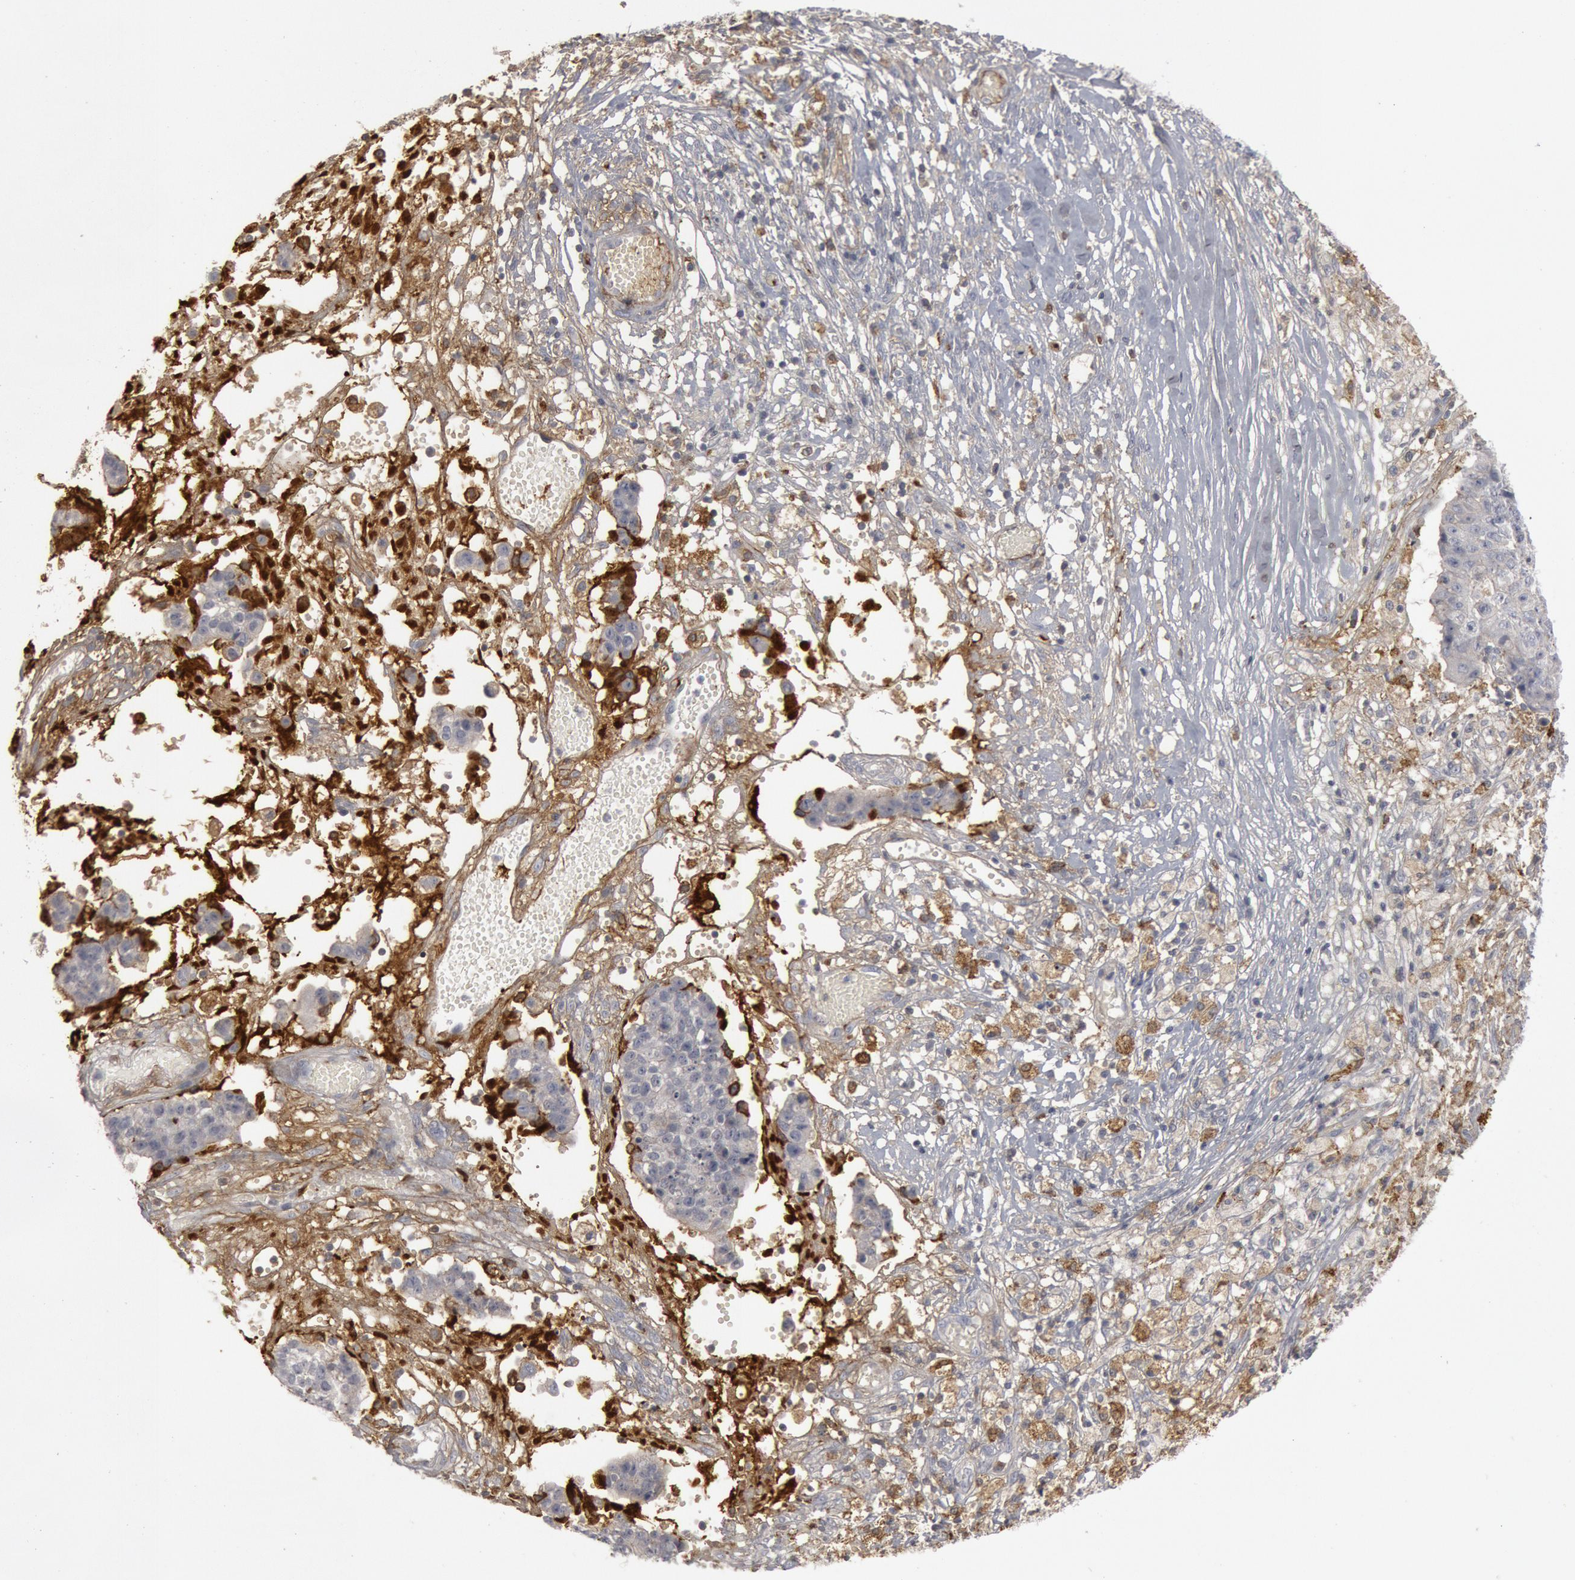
{"staining": {"intensity": "negative", "quantity": "none", "location": "none"}, "tissue": "ovarian cancer", "cell_type": "Tumor cells", "image_type": "cancer", "snomed": [{"axis": "morphology", "description": "Carcinoma, endometroid"}, {"axis": "topography", "description": "Ovary"}], "caption": "The photomicrograph exhibits no staining of tumor cells in endometroid carcinoma (ovarian).", "gene": "C1QC", "patient": {"sex": "female", "age": 42}}